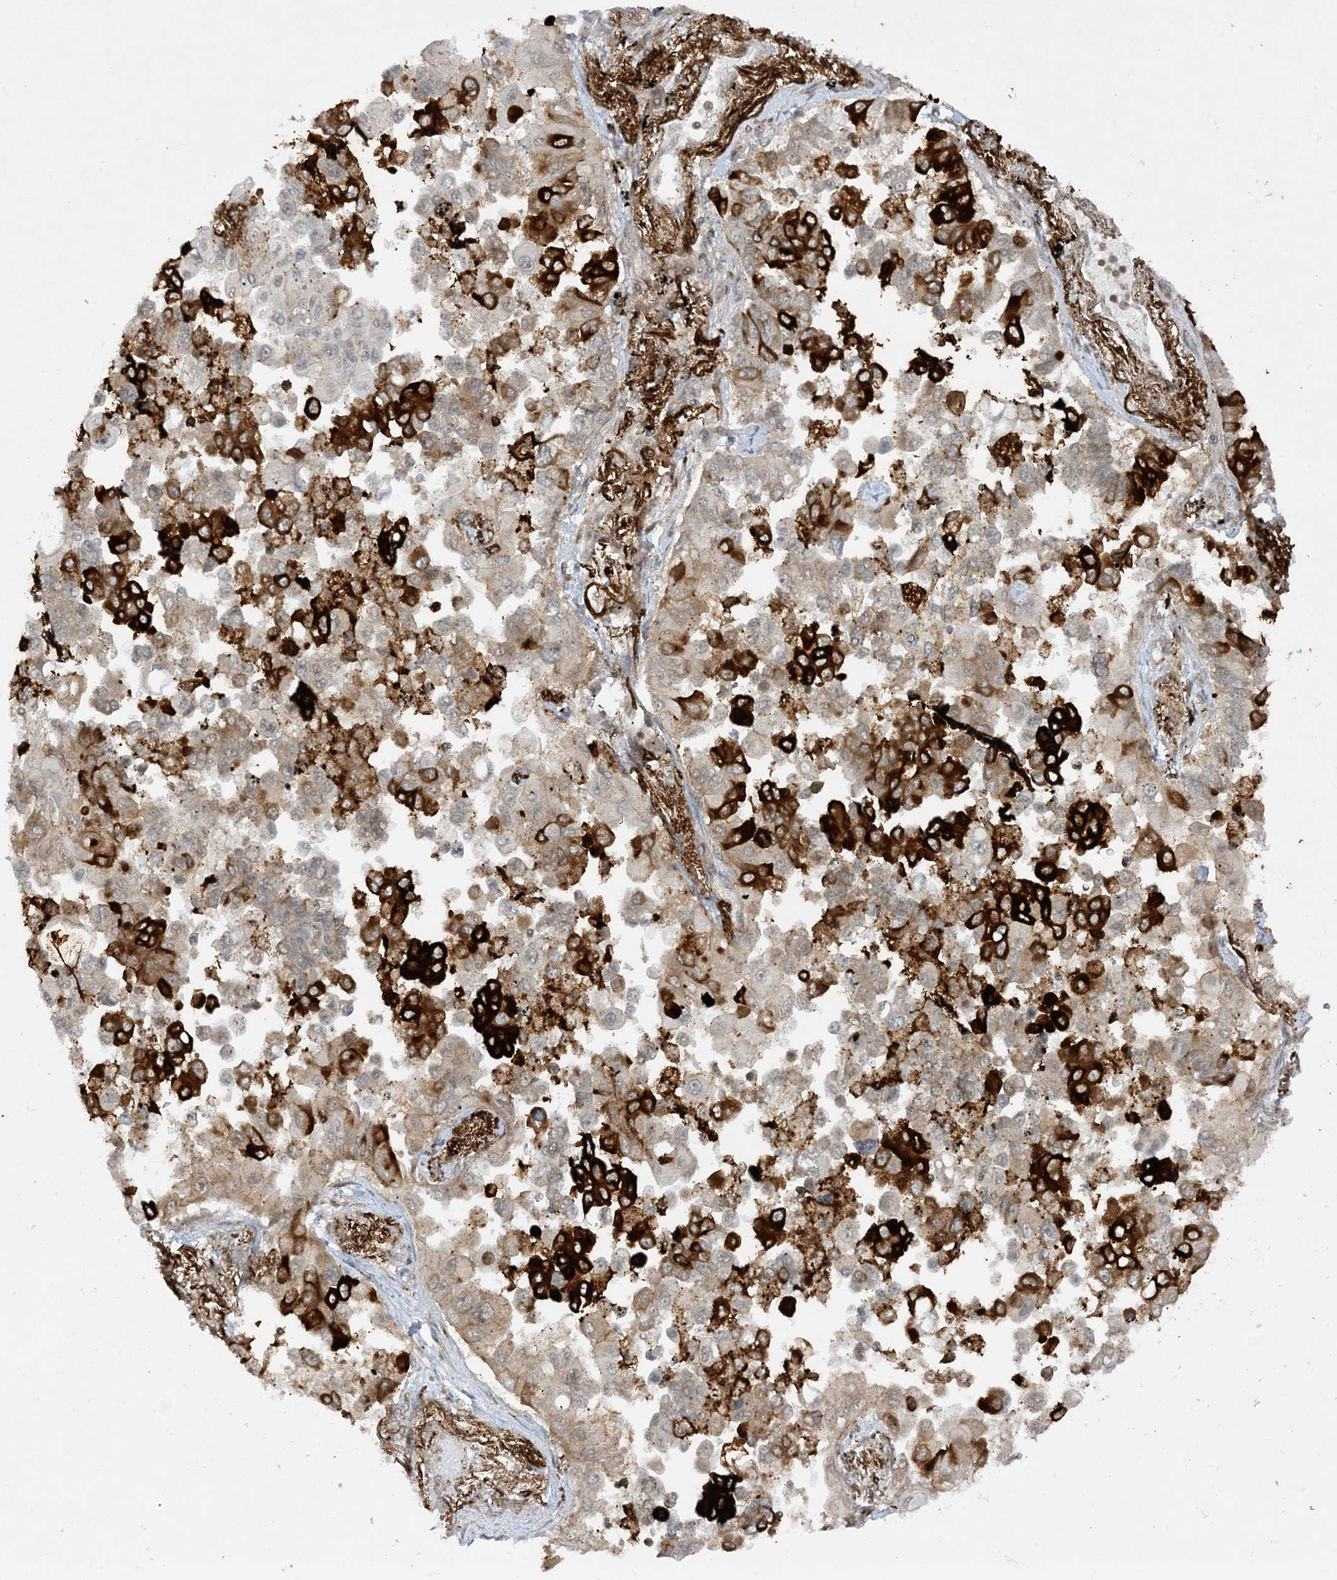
{"staining": {"intensity": "strong", "quantity": "<25%", "location": "cytoplasmic/membranous"}, "tissue": "lung cancer", "cell_type": "Tumor cells", "image_type": "cancer", "snomed": [{"axis": "morphology", "description": "Adenocarcinoma, NOS"}, {"axis": "topography", "description": "Lung"}], "caption": "Brown immunohistochemical staining in lung cancer (adenocarcinoma) reveals strong cytoplasmic/membranous positivity in approximately <25% of tumor cells. (DAB (3,3'-diaminobenzidine) IHC, brown staining for protein, blue staining for nuclei).", "gene": "CERT1", "patient": {"sex": "female", "age": 67}}